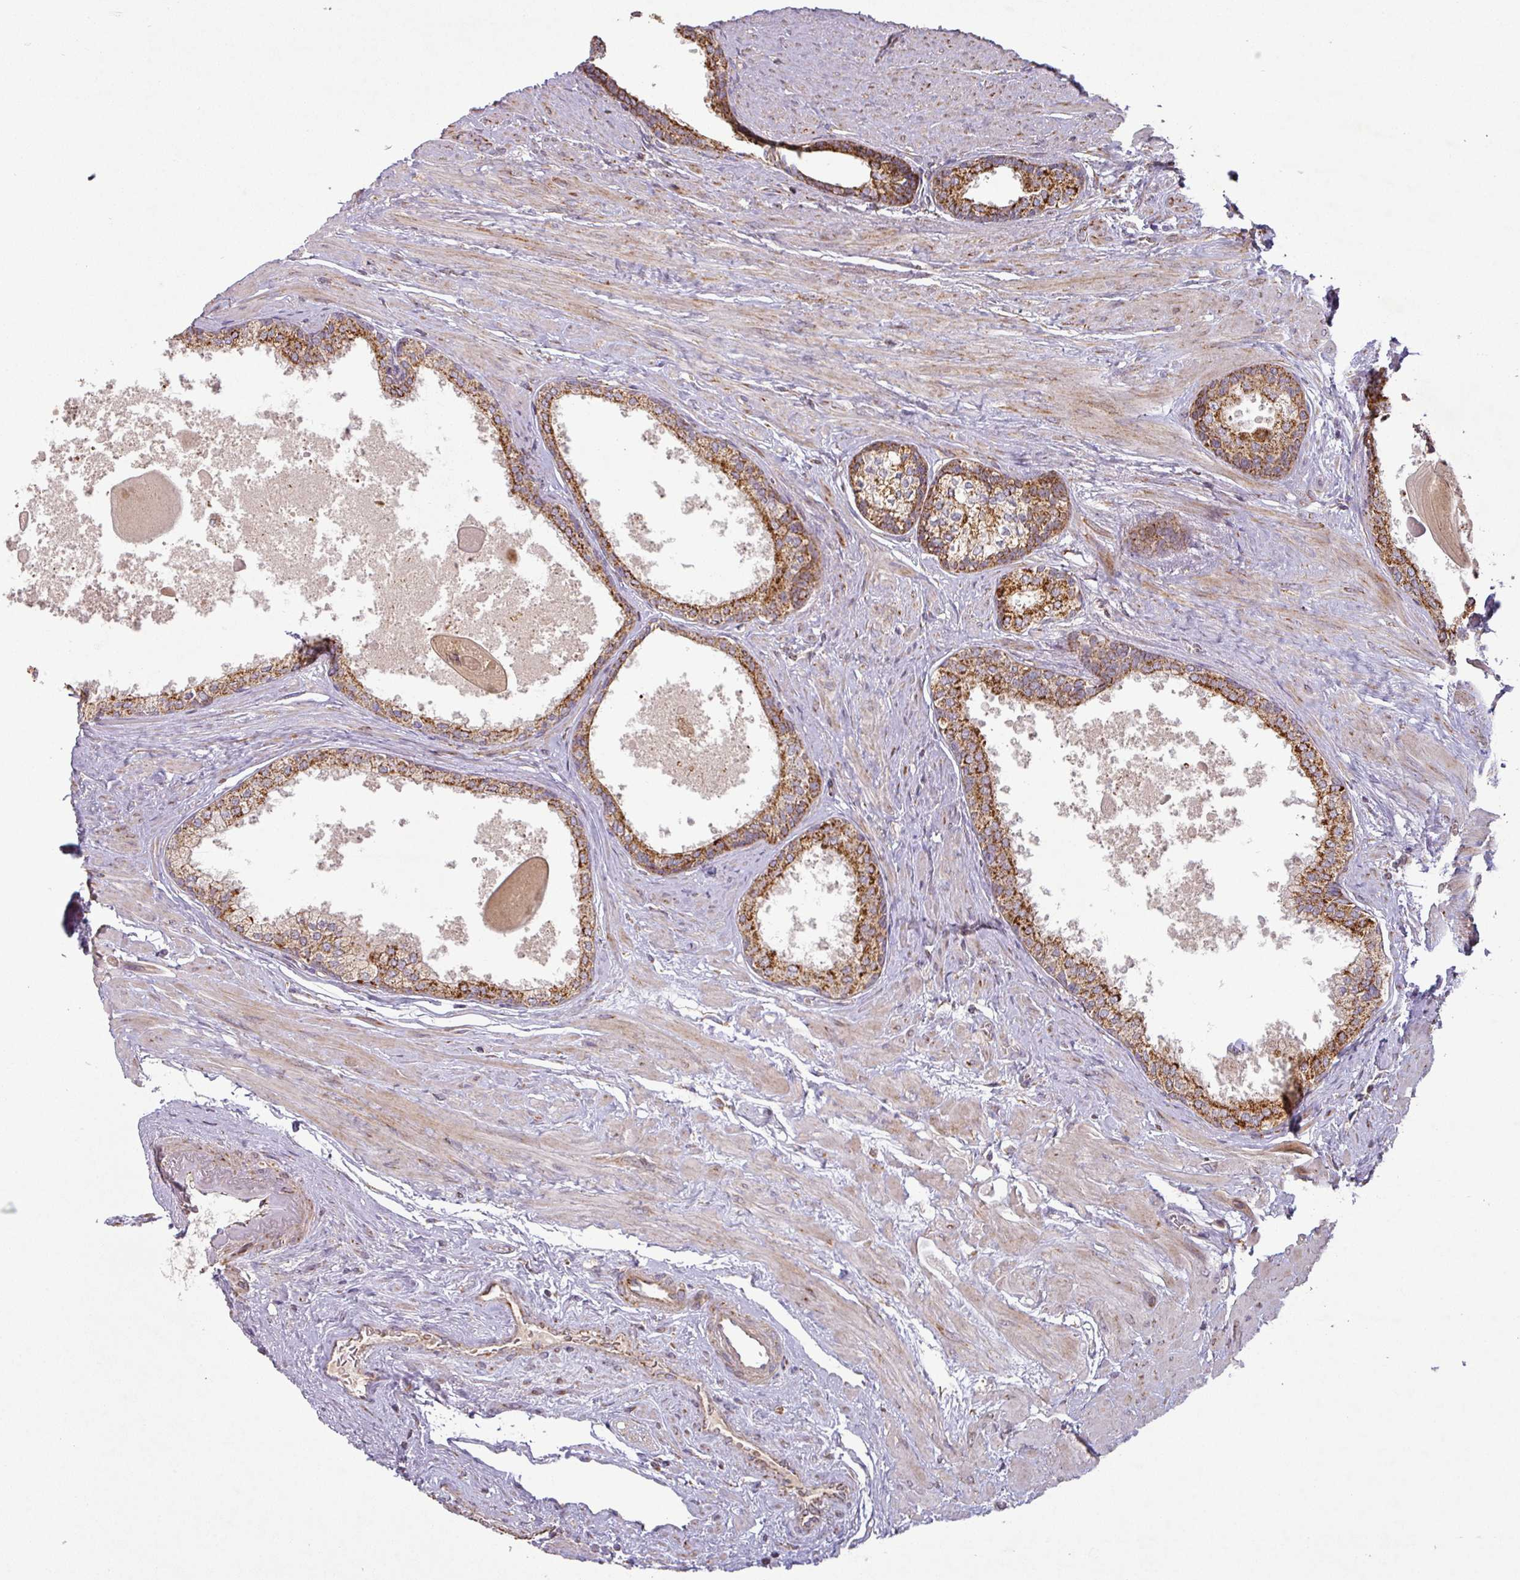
{"staining": {"intensity": "strong", "quantity": ">75%", "location": "cytoplasmic/membranous"}, "tissue": "prostate", "cell_type": "Glandular cells", "image_type": "normal", "snomed": [{"axis": "morphology", "description": "Normal tissue, NOS"}, {"axis": "topography", "description": "Prostate"}], "caption": "A brown stain labels strong cytoplasmic/membranous expression of a protein in glandular cells of unremarkable human prostate.", "gene": "GPD2", "patient": {"sex": "male", "age": 57}}